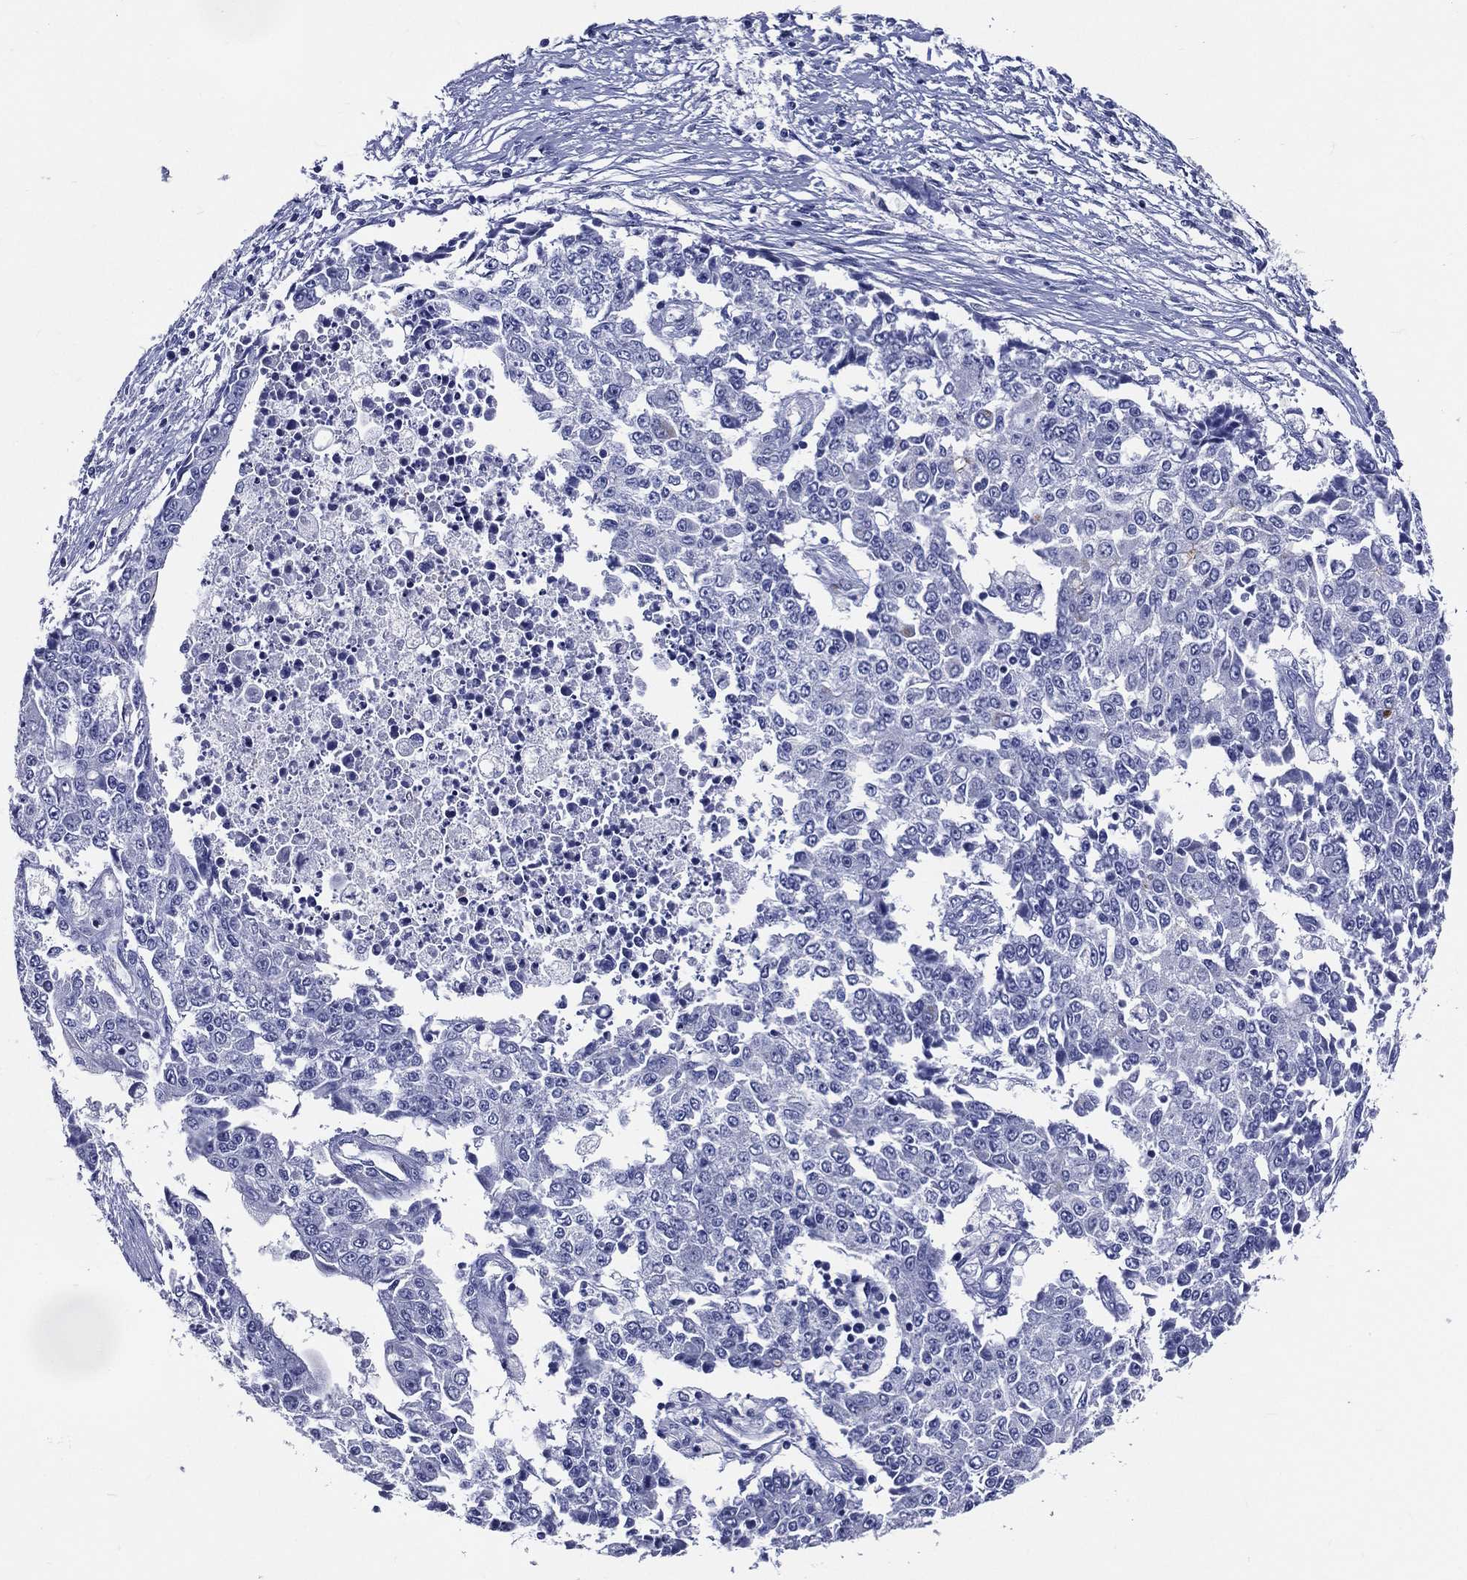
{"staining": {"intensity": "negative", "quantity": "none", "location": "none"}, "tissue": "ovarian cancer", "cell_type": "Tumor cells", "image_type": "cancer", "snomed": [{"axis": "morphology", "description": "Carcinoma, endometroid"}, {"axis": "topography", "description": "Ovary"}], "caption": "This is a image of immunohistochemistry staining of endometroid carcinoma (ovarian), which shows no staining in tumor cells.", "gene": "ACE2", "patient": {"sex": "female", "age": 42}}